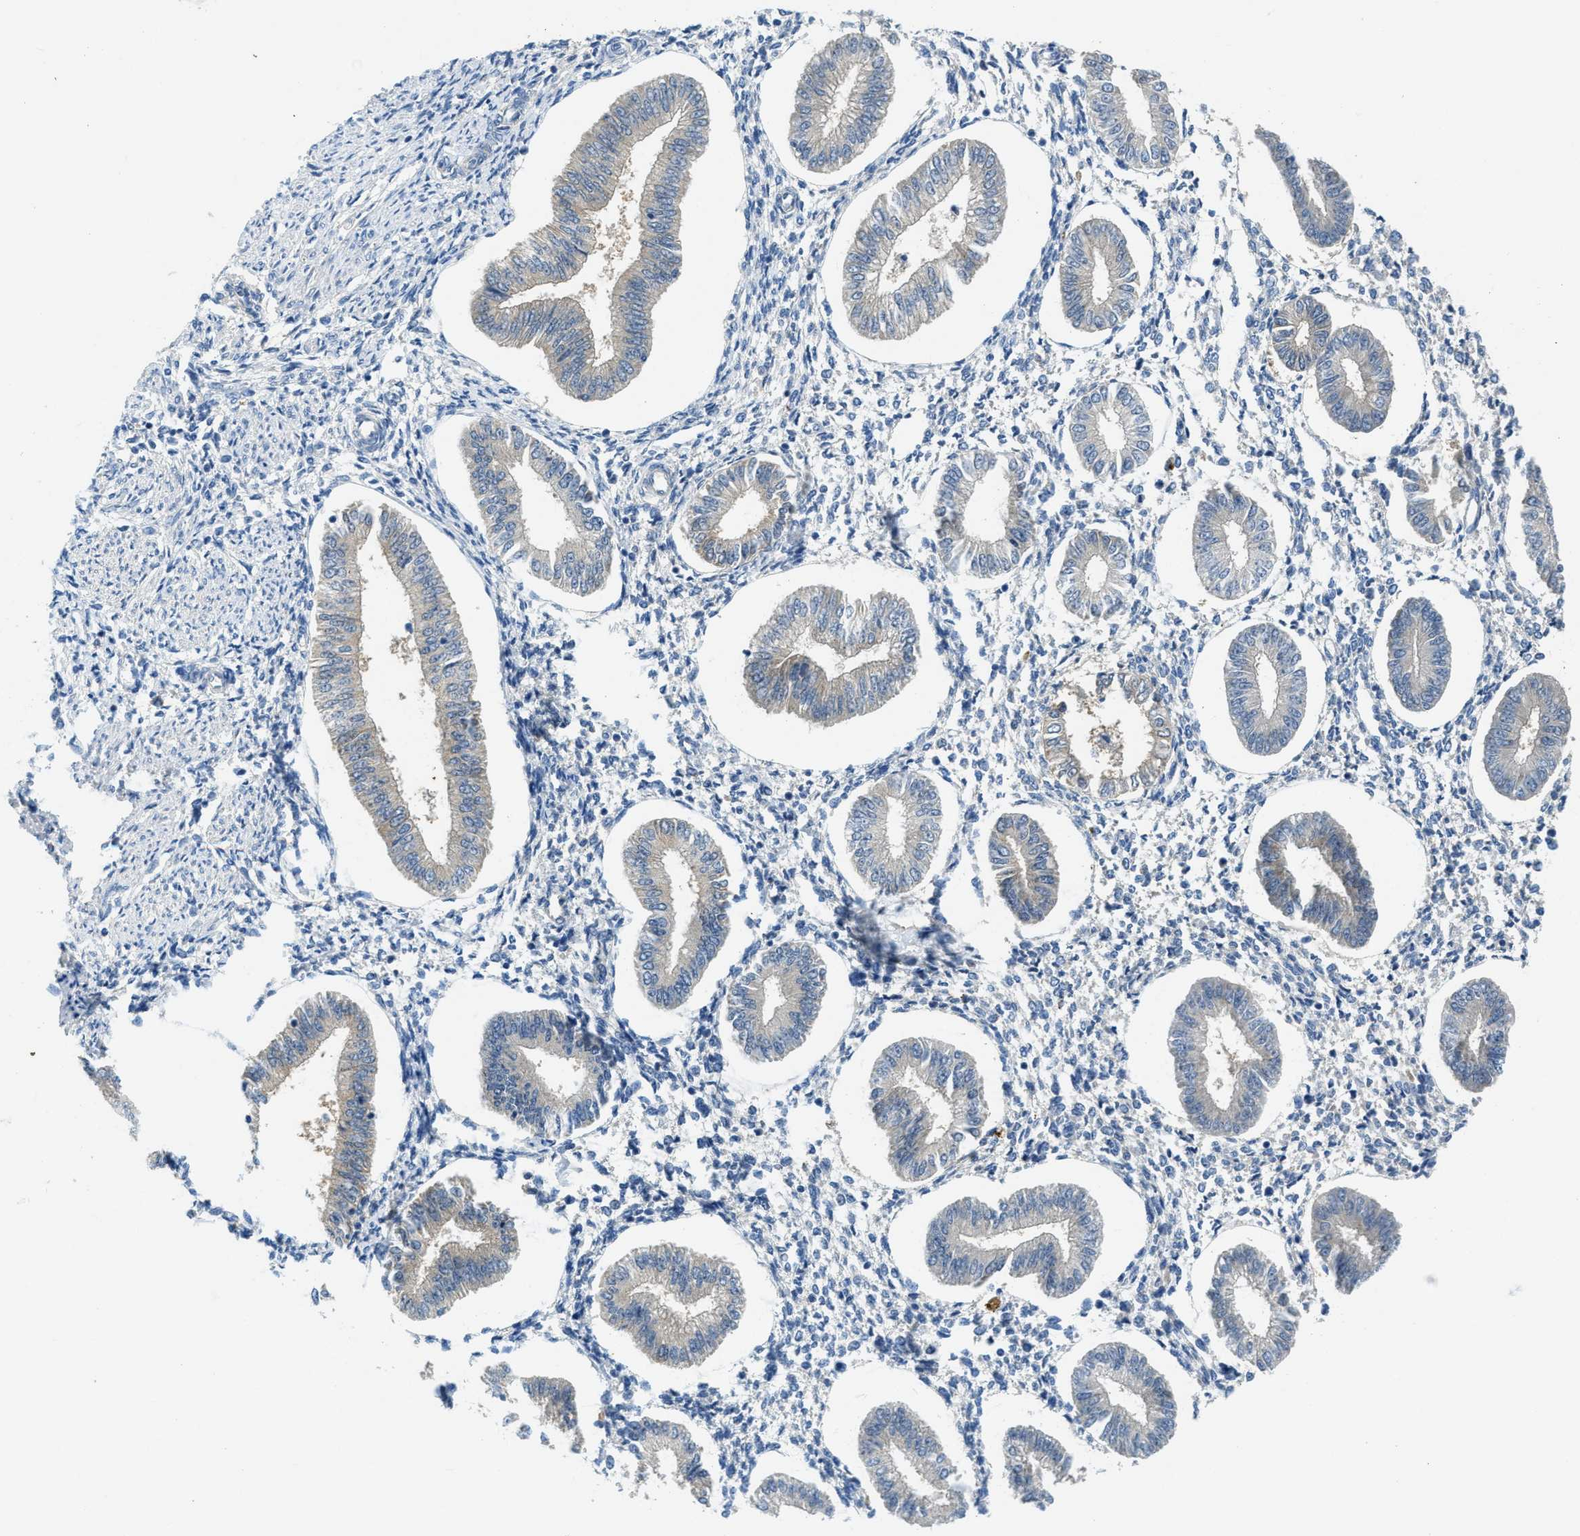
{"staining": {"intensity": "moderate", "quantity": "<25%", "location": "cytoplasmic/membranous"}, "tissue": "endometrium", "cell_type": "Cells in endometrial stroma", "image_type": "normal", "snomed": [{"axis": "morphology", "description": "Normal tissue, NOS"}, {"axis": "topography", "description": "Endometrium"}], "caption": "Protein expression analysis of normal human endometrium reveals moderate cytoplasmic/membranous expression in approximately <25% of cells in endometrial stroma. Nuclei are stained in blue.", "gene": "RIPK2", "patient": {"sex": "female", "age": 50}}